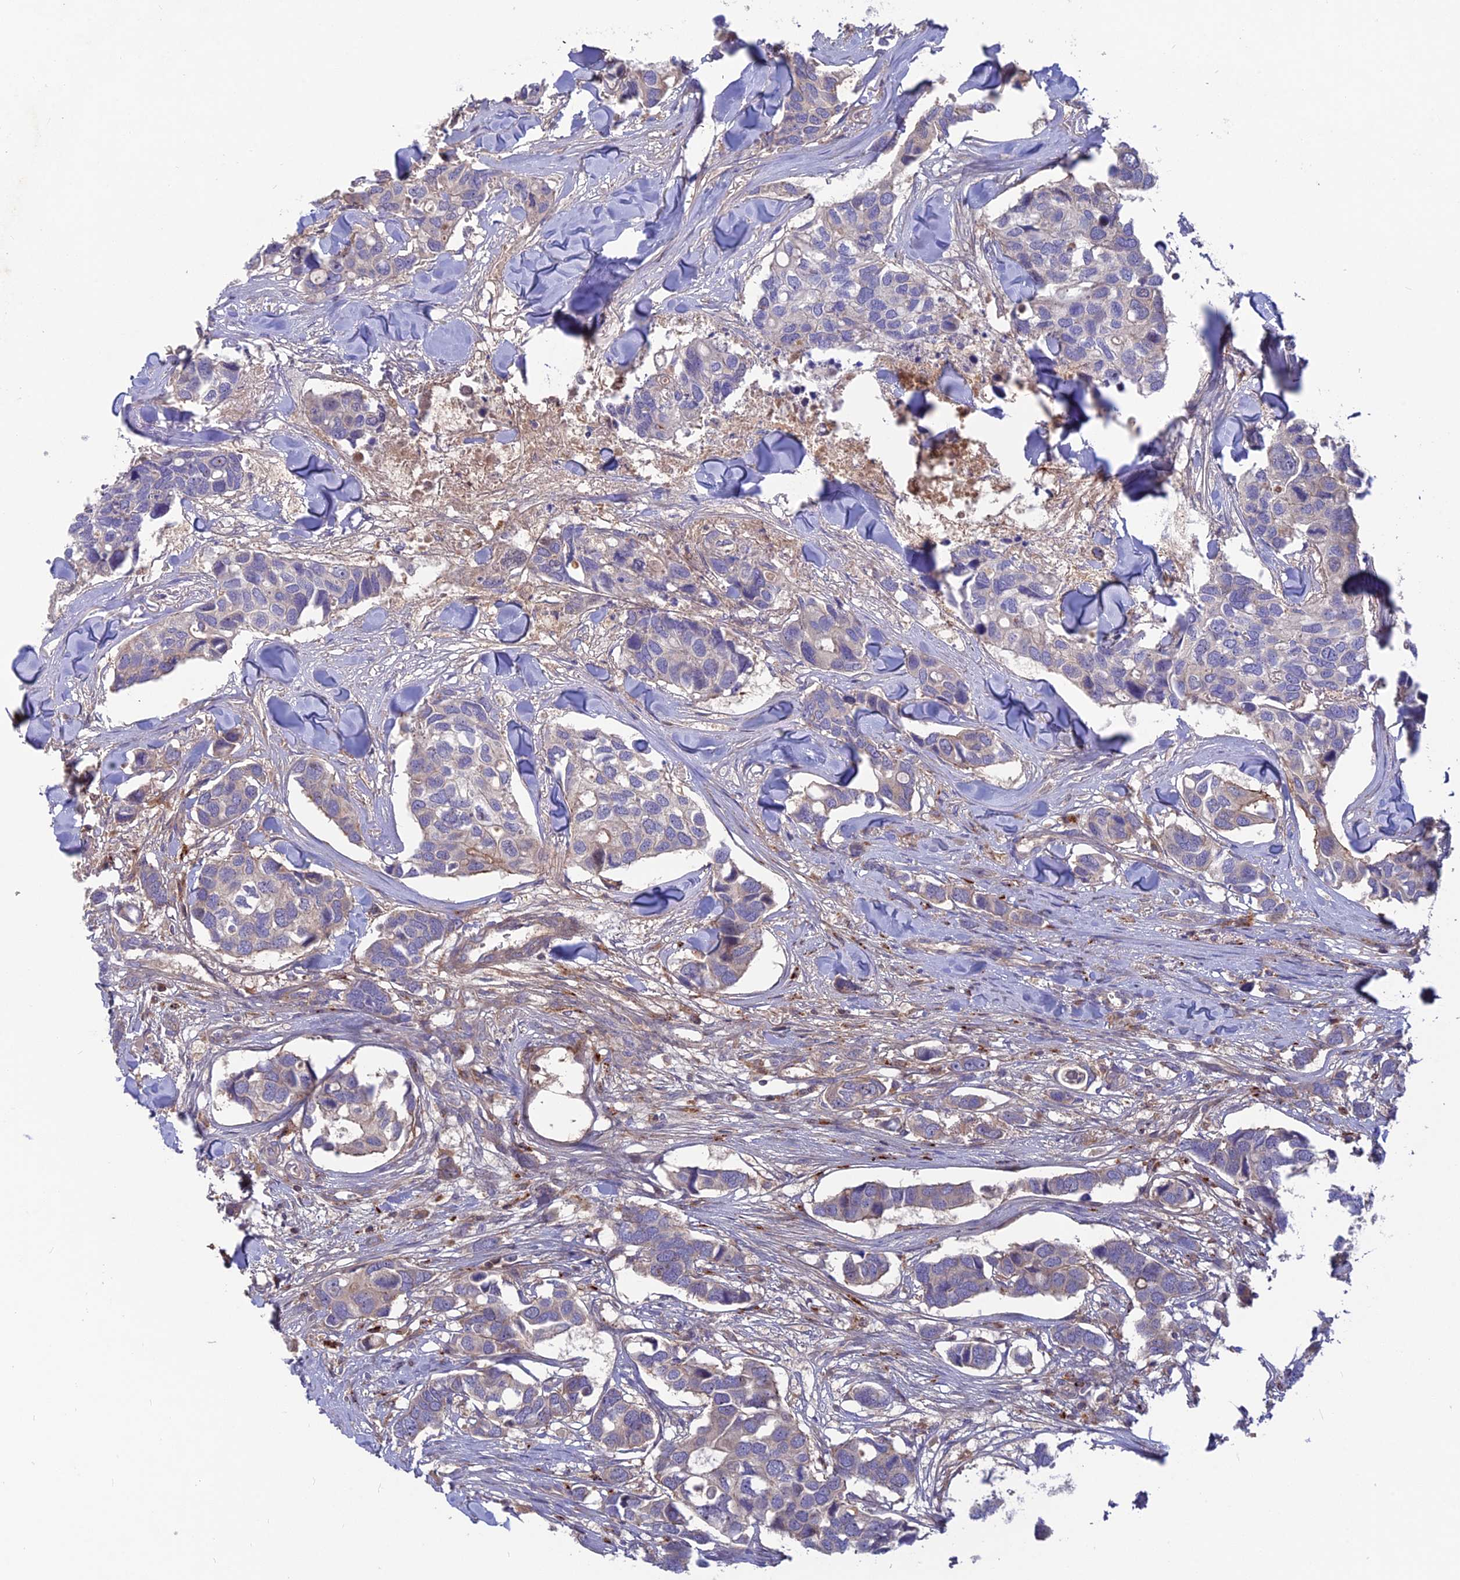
{"staining": {"intensity": "negative", "quantity": "none", "location": "none"}, "tissue": "breast cancer", "cell_type": "Tumor cells", "image_type": "cancer", "snomed": [{"axis": "morphology", "description": "Duct carcinoma"}, {"axis": "topography", "description": "Breast"}], "caption": "Image shows no protein staining in tumor cells of infiltrating ductal carcinoma (breast) tissue.", "gene": "CPNE7", "patient": {"sex": "female", "age": 83}}